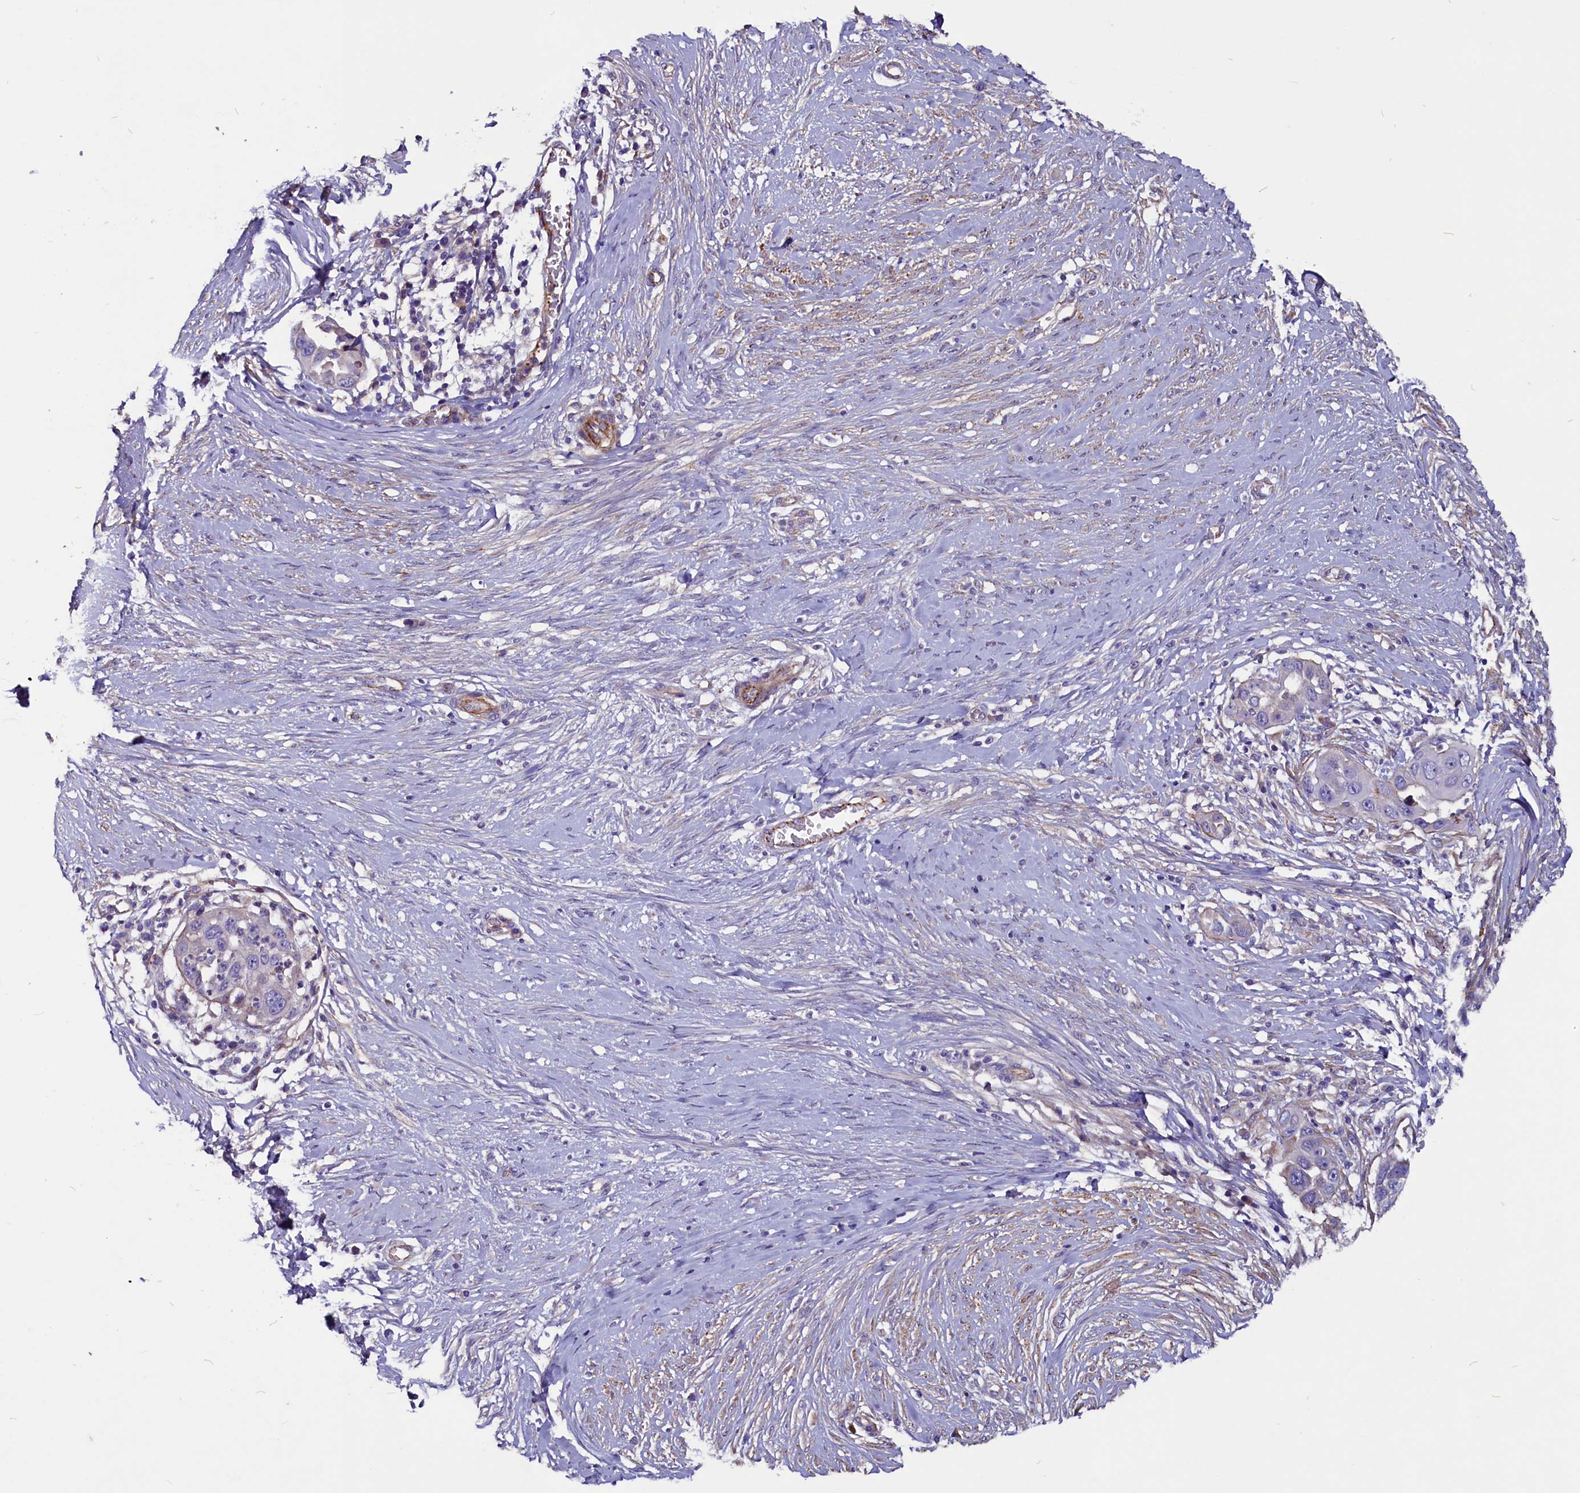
{"staining": {"intensity": "negative", "quantity": "none", "location": "none"}, "tissue": "skin cancer", "cell_type": "Tumor cells", "image_type": "cancer", "snomed": [{"axis": "morphology", "description": "Squamous cell carcinoma, NOS"}, {"axis": "topography", "description": "Skin"}], "caption": "Skin squamous cell carcinoma stained for a protein using immunohistochemistry (IHC) demonstrates no expression tumor cells.", "gene": "ZNF749", "patient": {"sex": "female", "age": 44}}